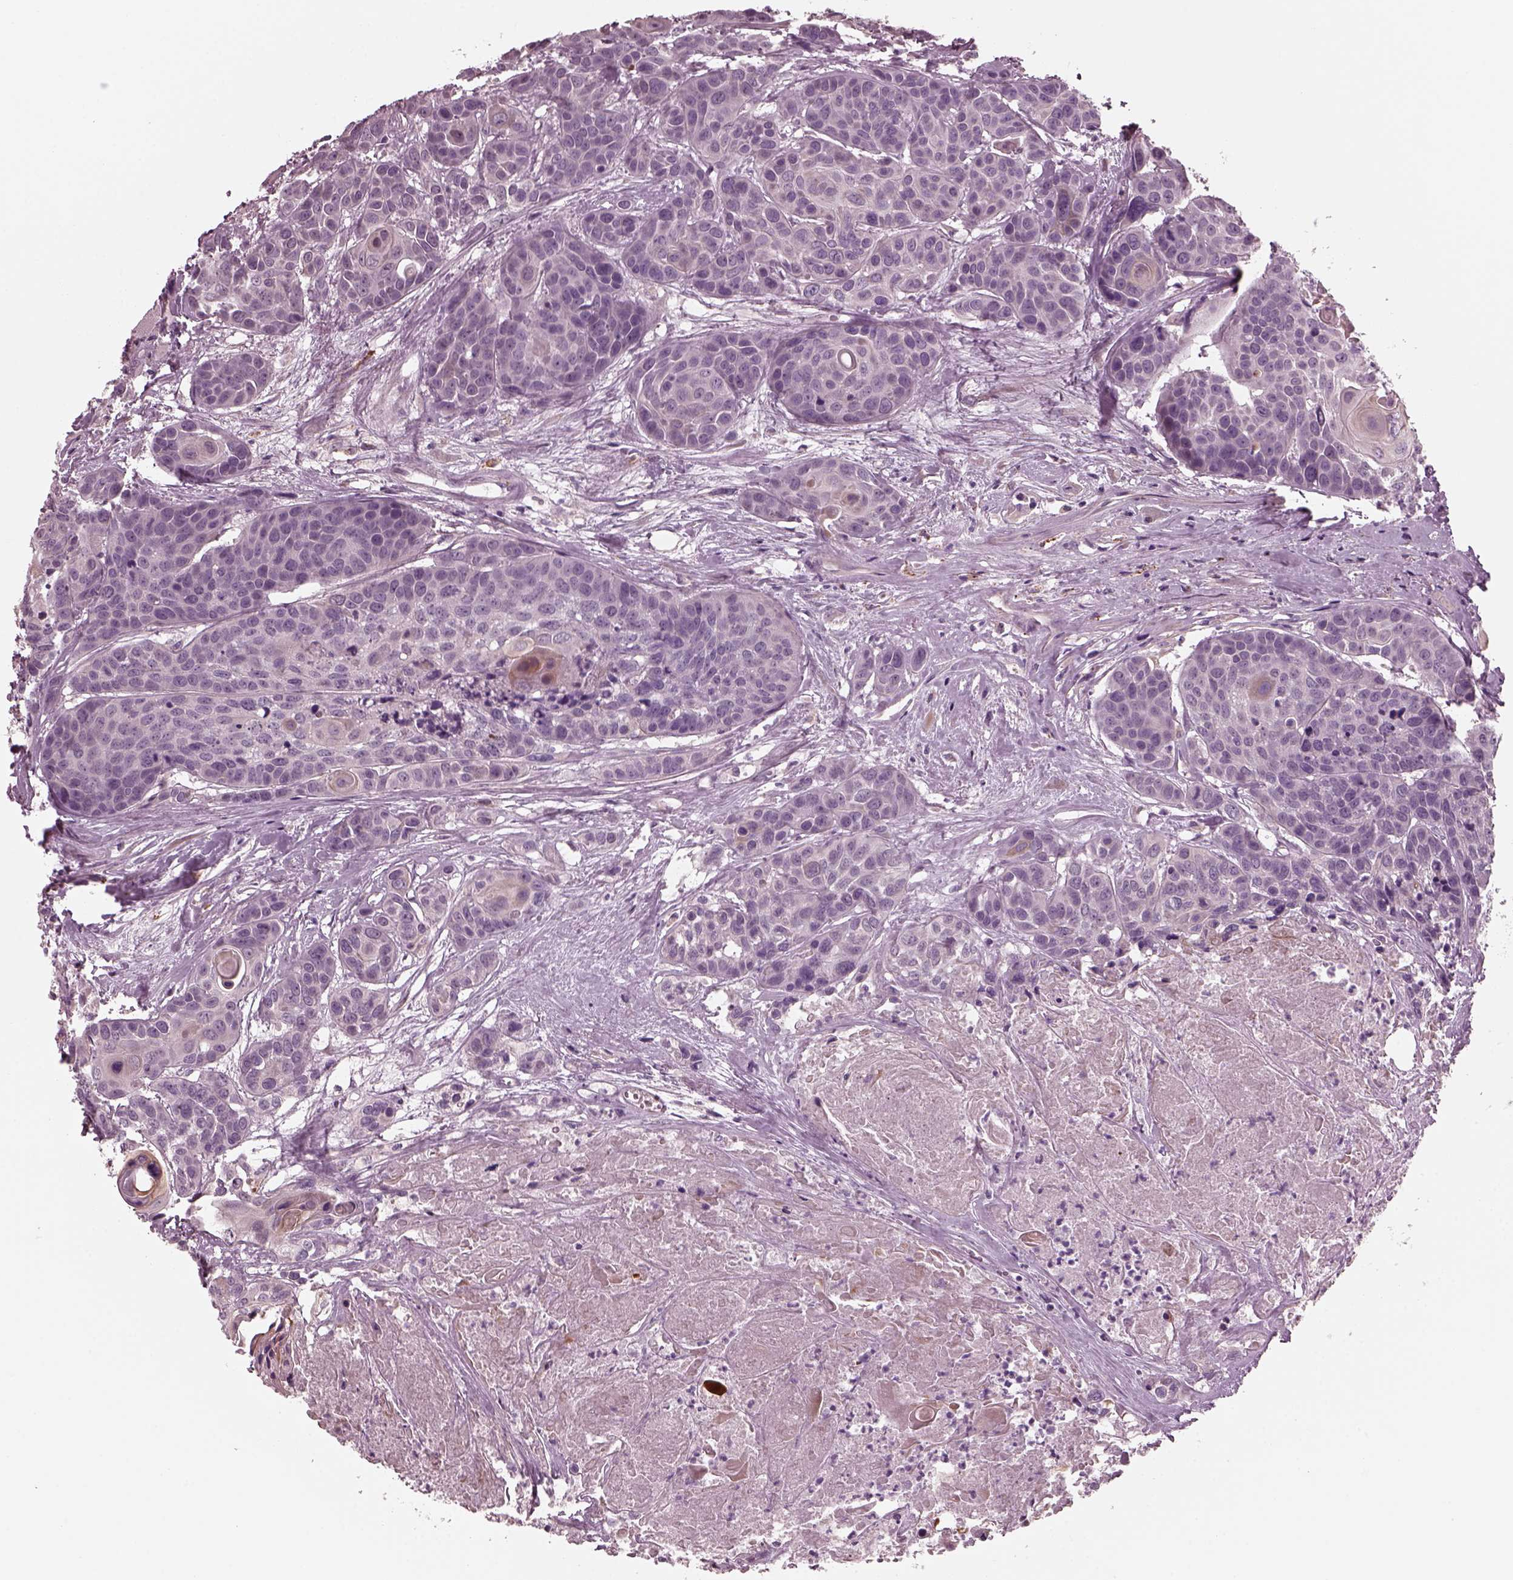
{"staining": {"intensity": "negative", "quantity": "none", "location": "none"}, "tissue": "head and neck cancer", "cell_type": "Tumor cells", "image_type": "cancer", "snomed": [{"axis": "morphology", "description": "Squamous cell carcinoma, NOS"}, {"axis": "topography", "description": "Oral tissue"}, {"axis": "topography", "description": "Head-Neck"}], "caption": "The photomicrograph displays no staining of tumor cells in squamous cell carcinoma (head and neck).", "gene": "KIF6", "patient": {"sex": "male", "age": 56}}